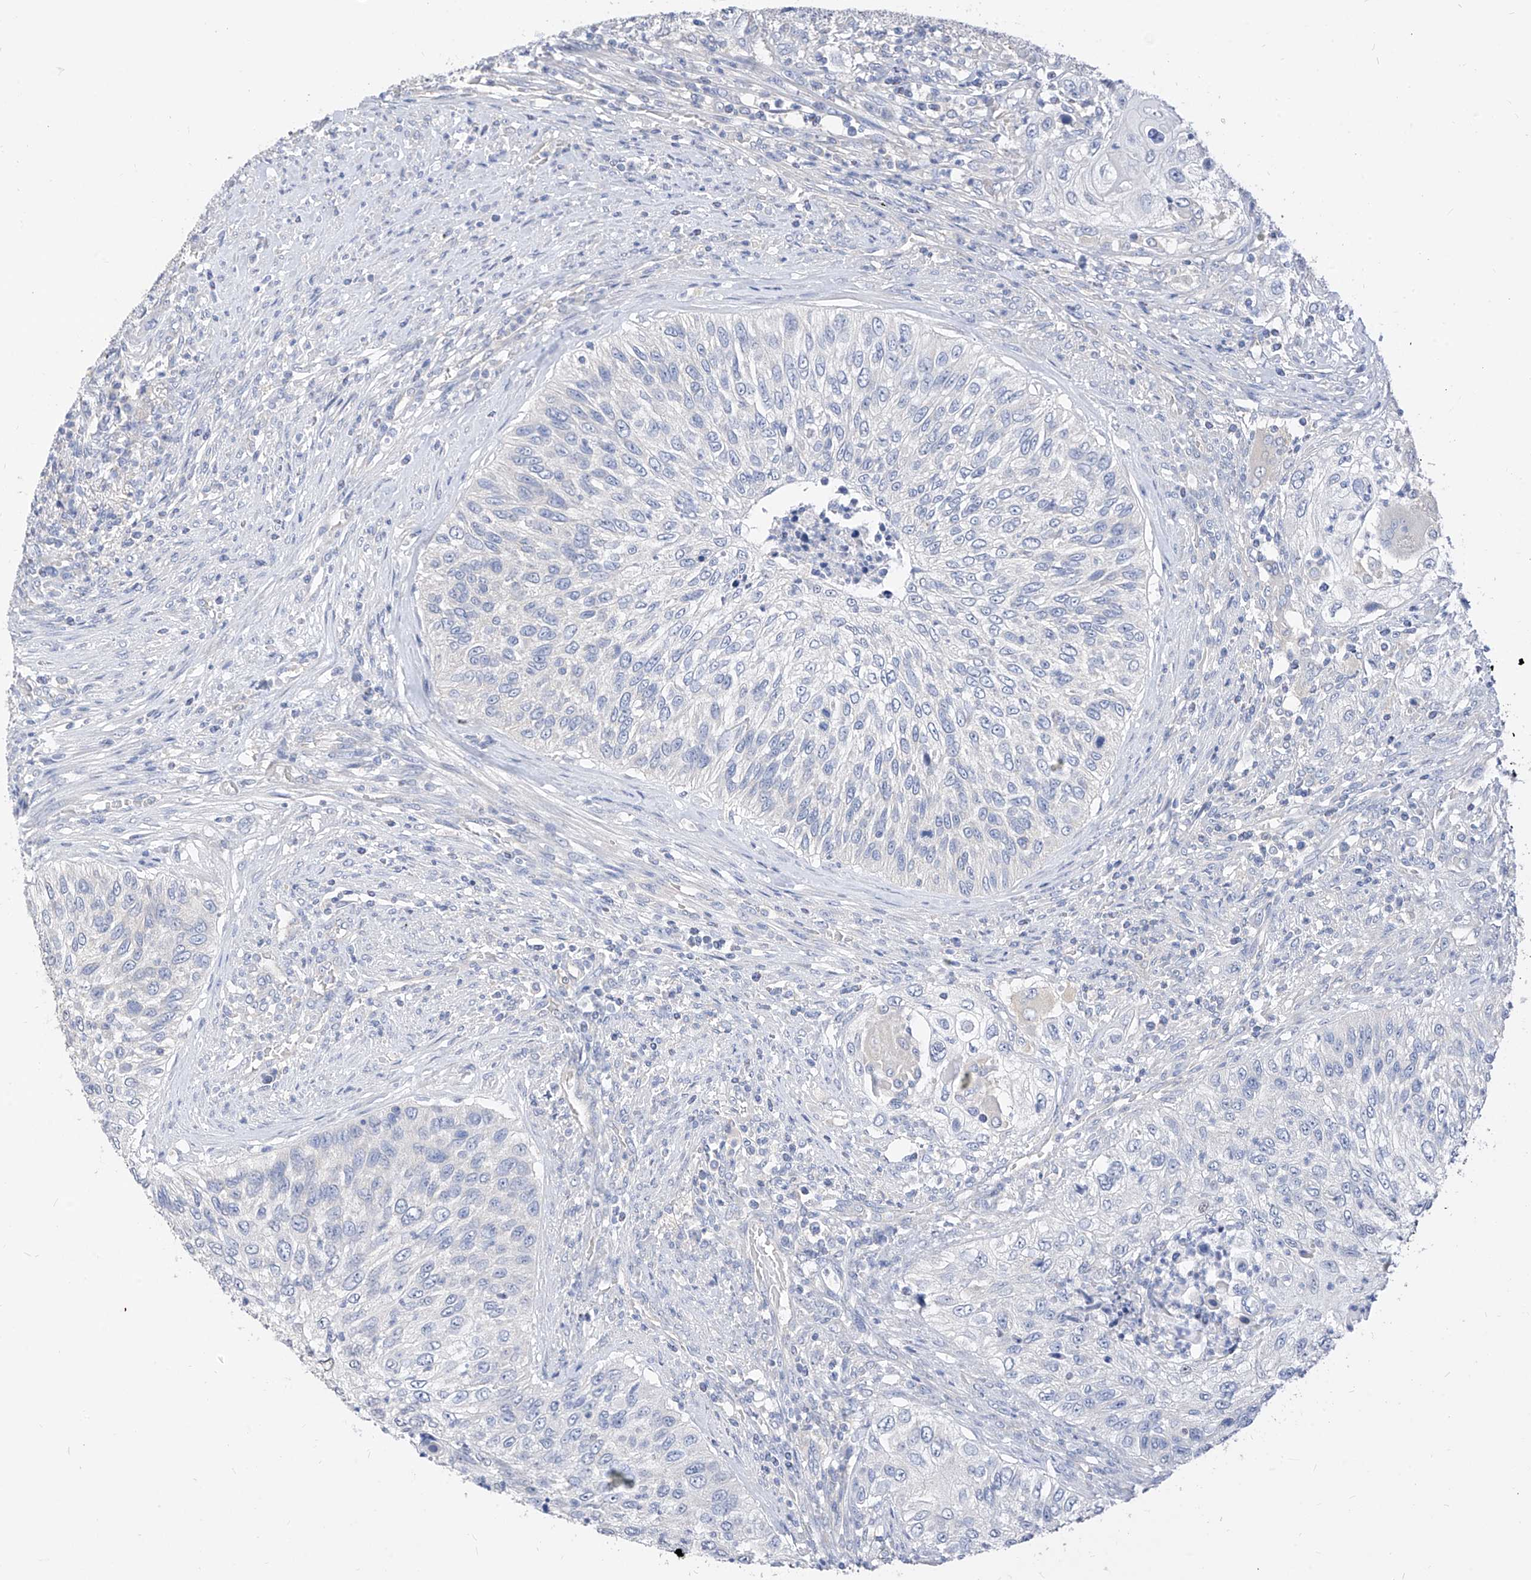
{"staining": {"intensity": "negative", "quantity": "none", "location": "none"}, "tissue": "urothelial cancer", "cell_type": "Tumor cells", "image_type": "cancer", "snomed": [{"axis": "morphology", "description": "Urothelial carcinoma, High grade"}, {"axis": "topography", "description": "Urinary bladder"}], "caption": "Urothelial cancer stained for a protein using IHC demonstrates no expression tumor cells.", "gene": "ZZEF1", "patient": {"sex": "female", "age": 60}}